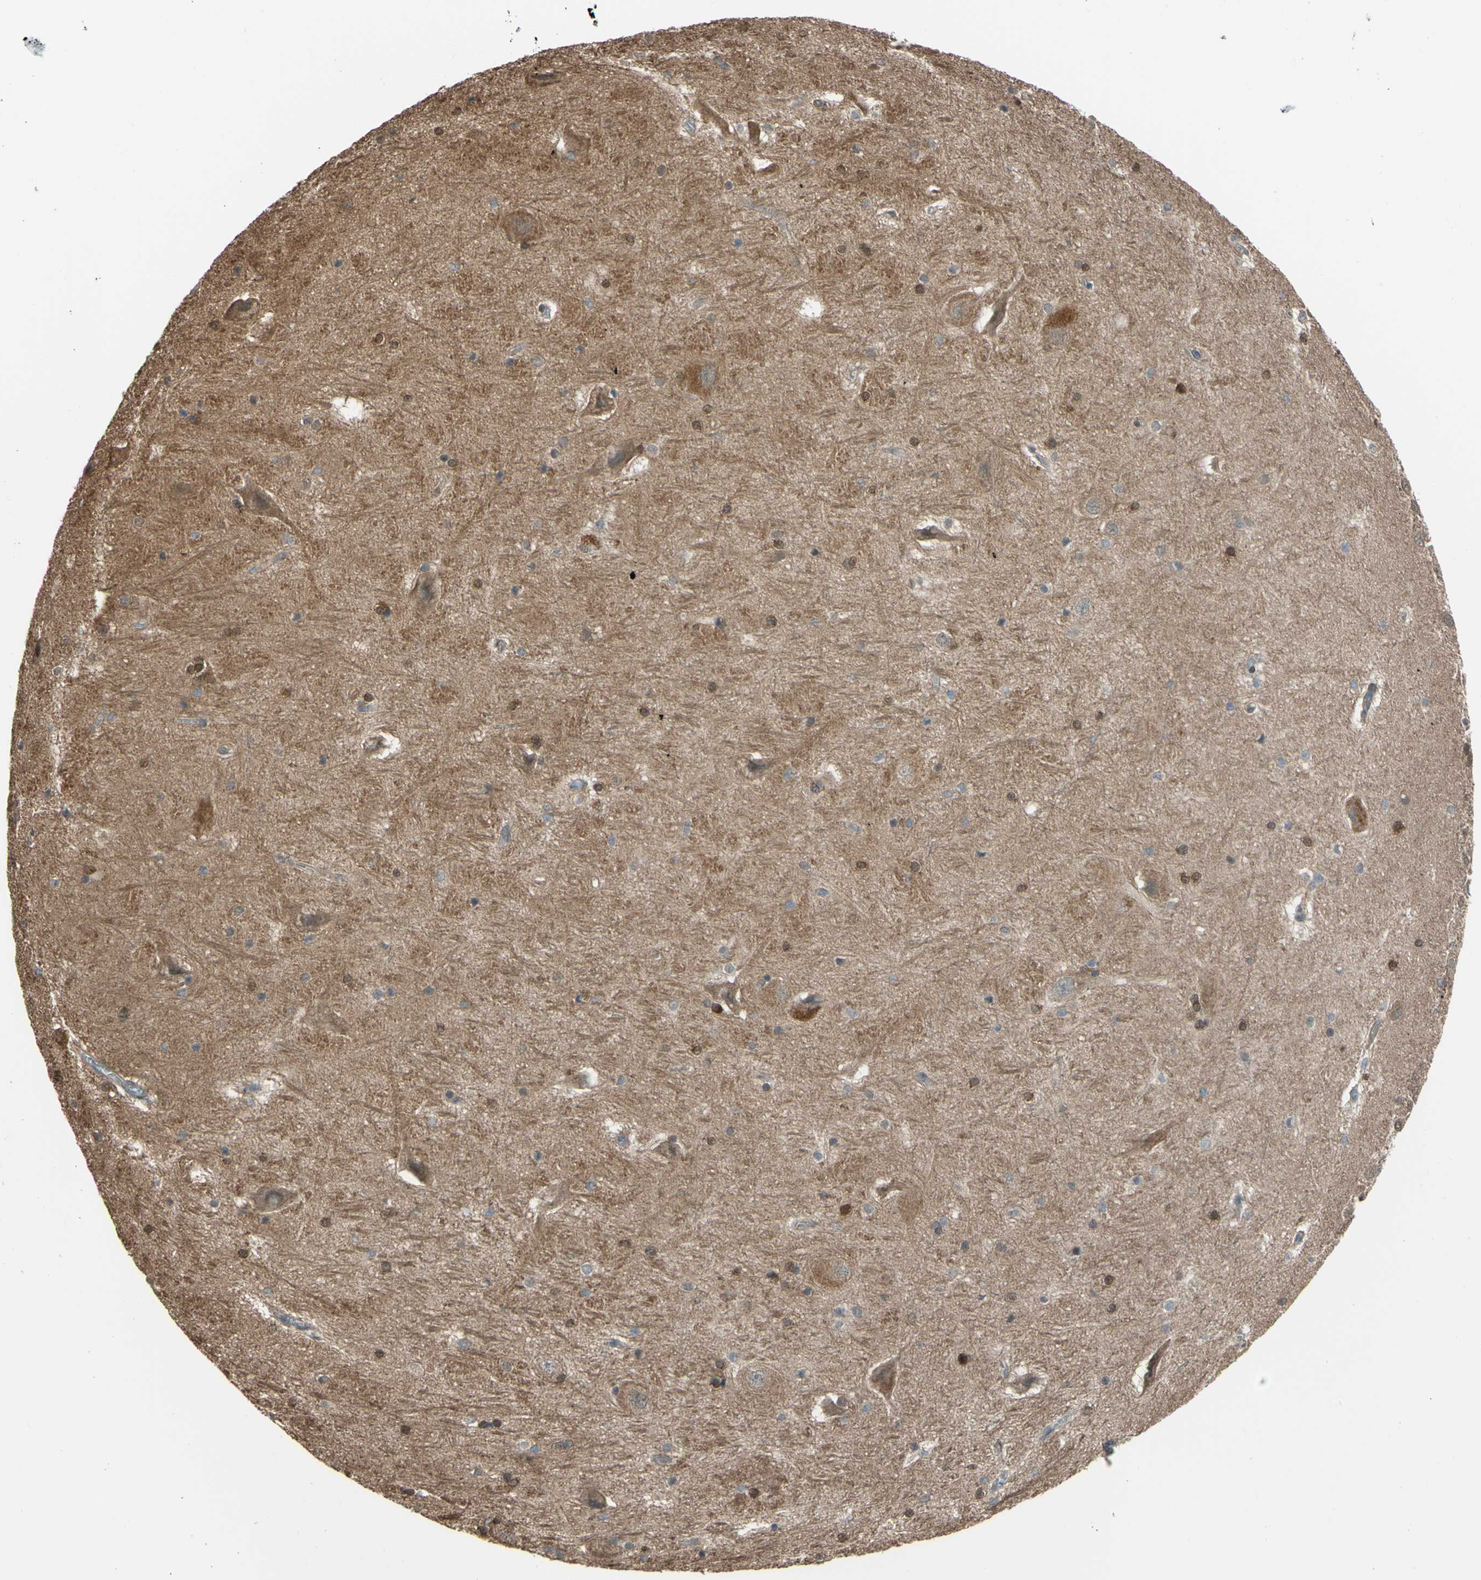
{"staining": {"intensity": "weak", "quantity": "<25%", "location": "nuclear"}, "tissue": "hippocampus", "cell_type": "Glial cells", "image_type": "normal", "snomed": [{"axis": "morphology", "description": "Normal tissue, NOS"}, {"axis": "topography", "description": "Hippocampus"}], "caption": "An IHC histopathology image of normal hippocampus is shown. There is no staining in glial cells of hippocampus. (Immunohistochemistry (ihc), brightfield microscopy, high magnification).", "gene": "YWHAQ", "patient": {"sex": "female", "age": 19}}